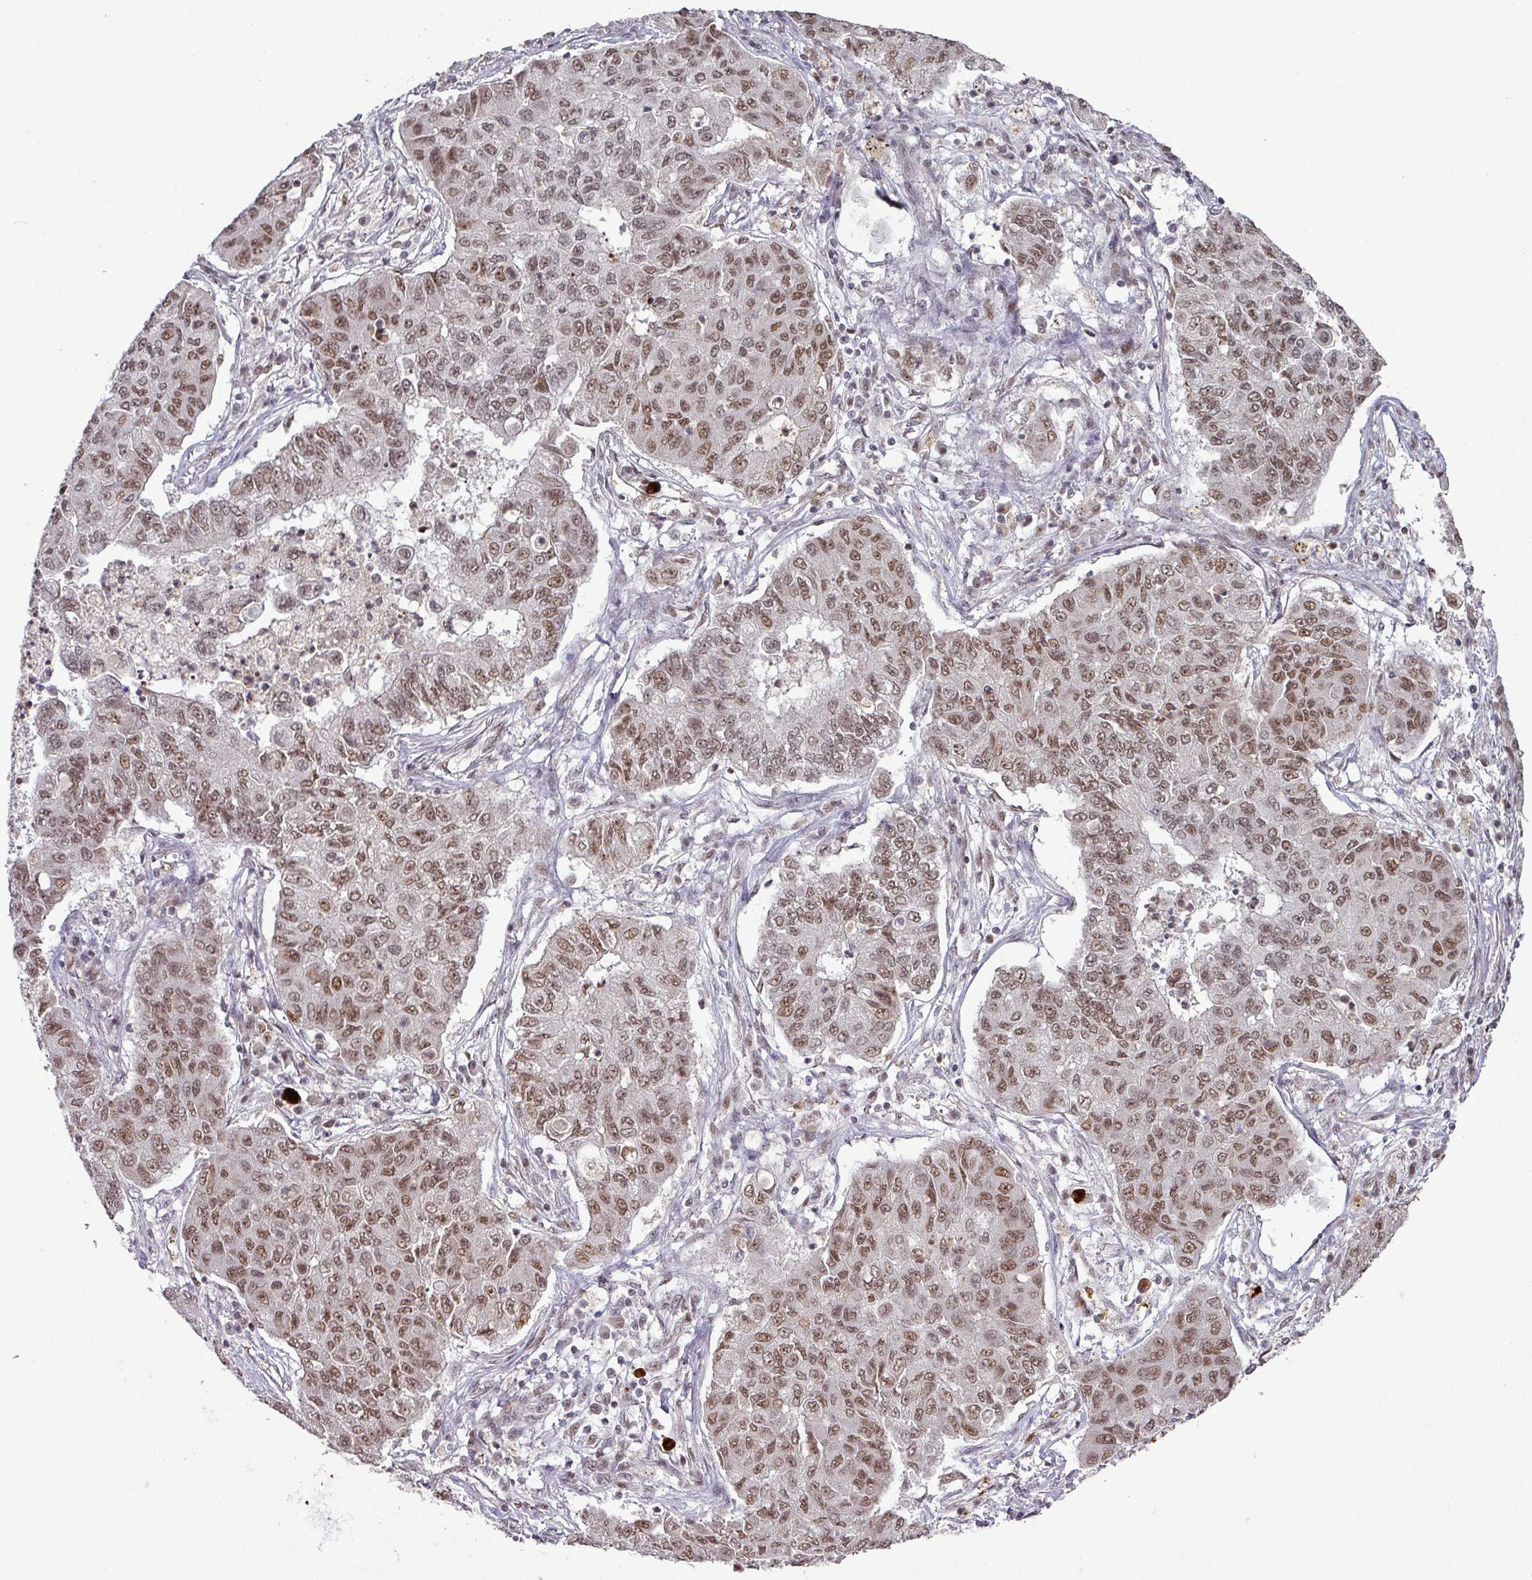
{"staining": {"intensity": "moderate", "quantity": ">75%", "location": "nuclear"}, "tissue": "lung cancer", "cell_type": "Tumor cells", "image_type": "cancer", "snomed": [{"axis": "morphology", "description": "Squamous cell carcinoma, NOS"}, {"axis": "topography", "description": "Lung"}], "caption": "Human lung cancer (squamous cell carcinoma) stained with a brown dye shows moderate nuclear positive staining in approximately >75% of tumor cells.", "gene": "NEIL1", "patient": {"sex": "male", "age": 74}}